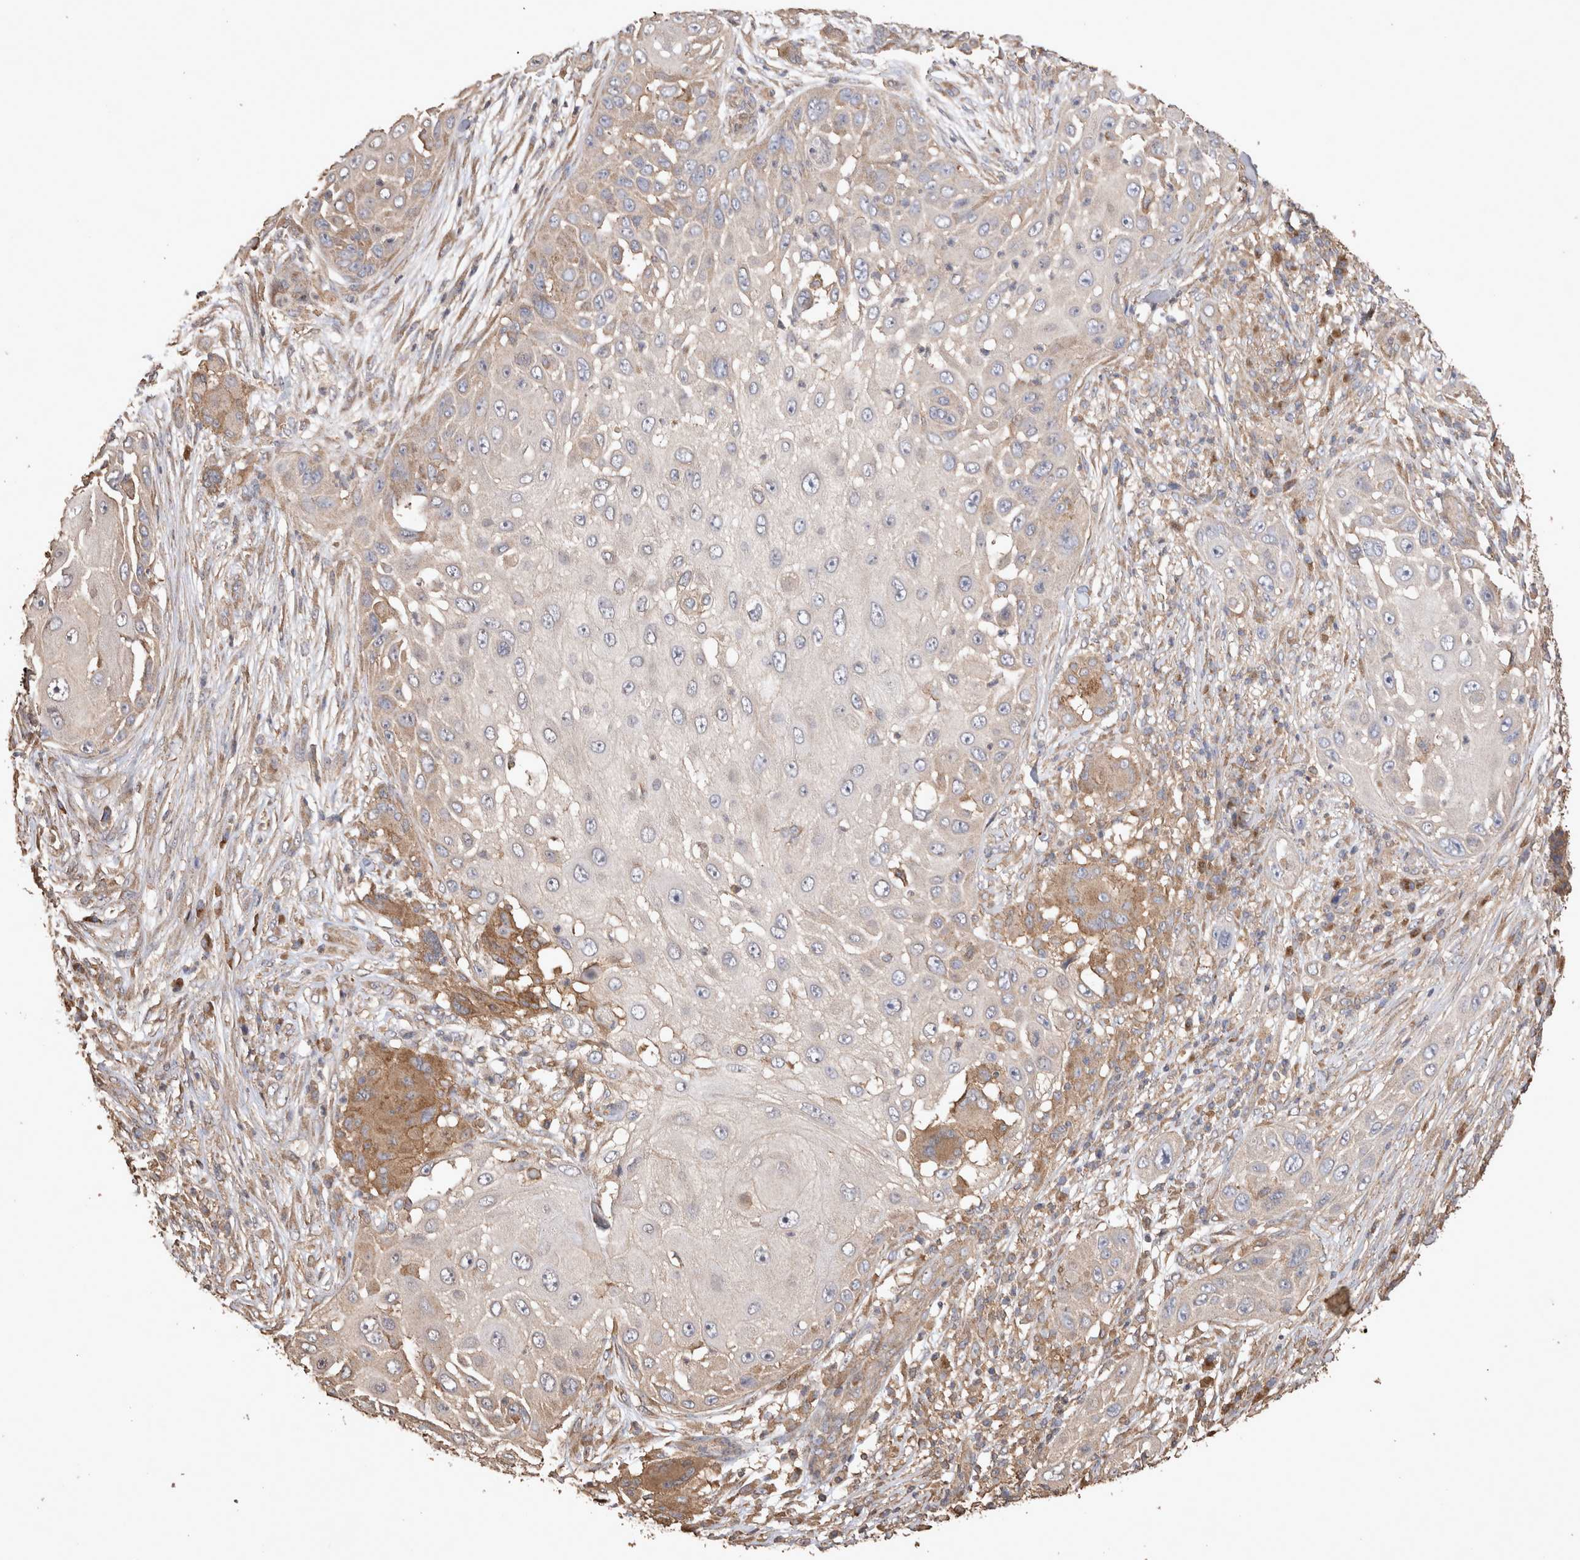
{"staining": {"intensity": "weak", "quantity": "25%-75%", "location": "cytoplasmic/membranous"}, "tissue": "skin cancer", "cell_type": "Tumor cells", "image_type": "cancer", "snomed": [{"axis": "morphology", "description": "Squamous cell carcinoma, NOS"}, {"axis": "topography", "description": "Skin"}], "caption": "Immunohistochemistry (IHC) staining of skin cancer, which demonstrates low levels of weak cytoplasmic/membranous staining in about 25%-75% of tumor cells indicating weak cytoplasmic/membranous protein positivity. The staining was performed using DAB (brown) for protein detection and nuclei were counterstained in hematoxylin (blue).", "gene": "SNX31", "patient": {"sex": "female", "age": 44}}